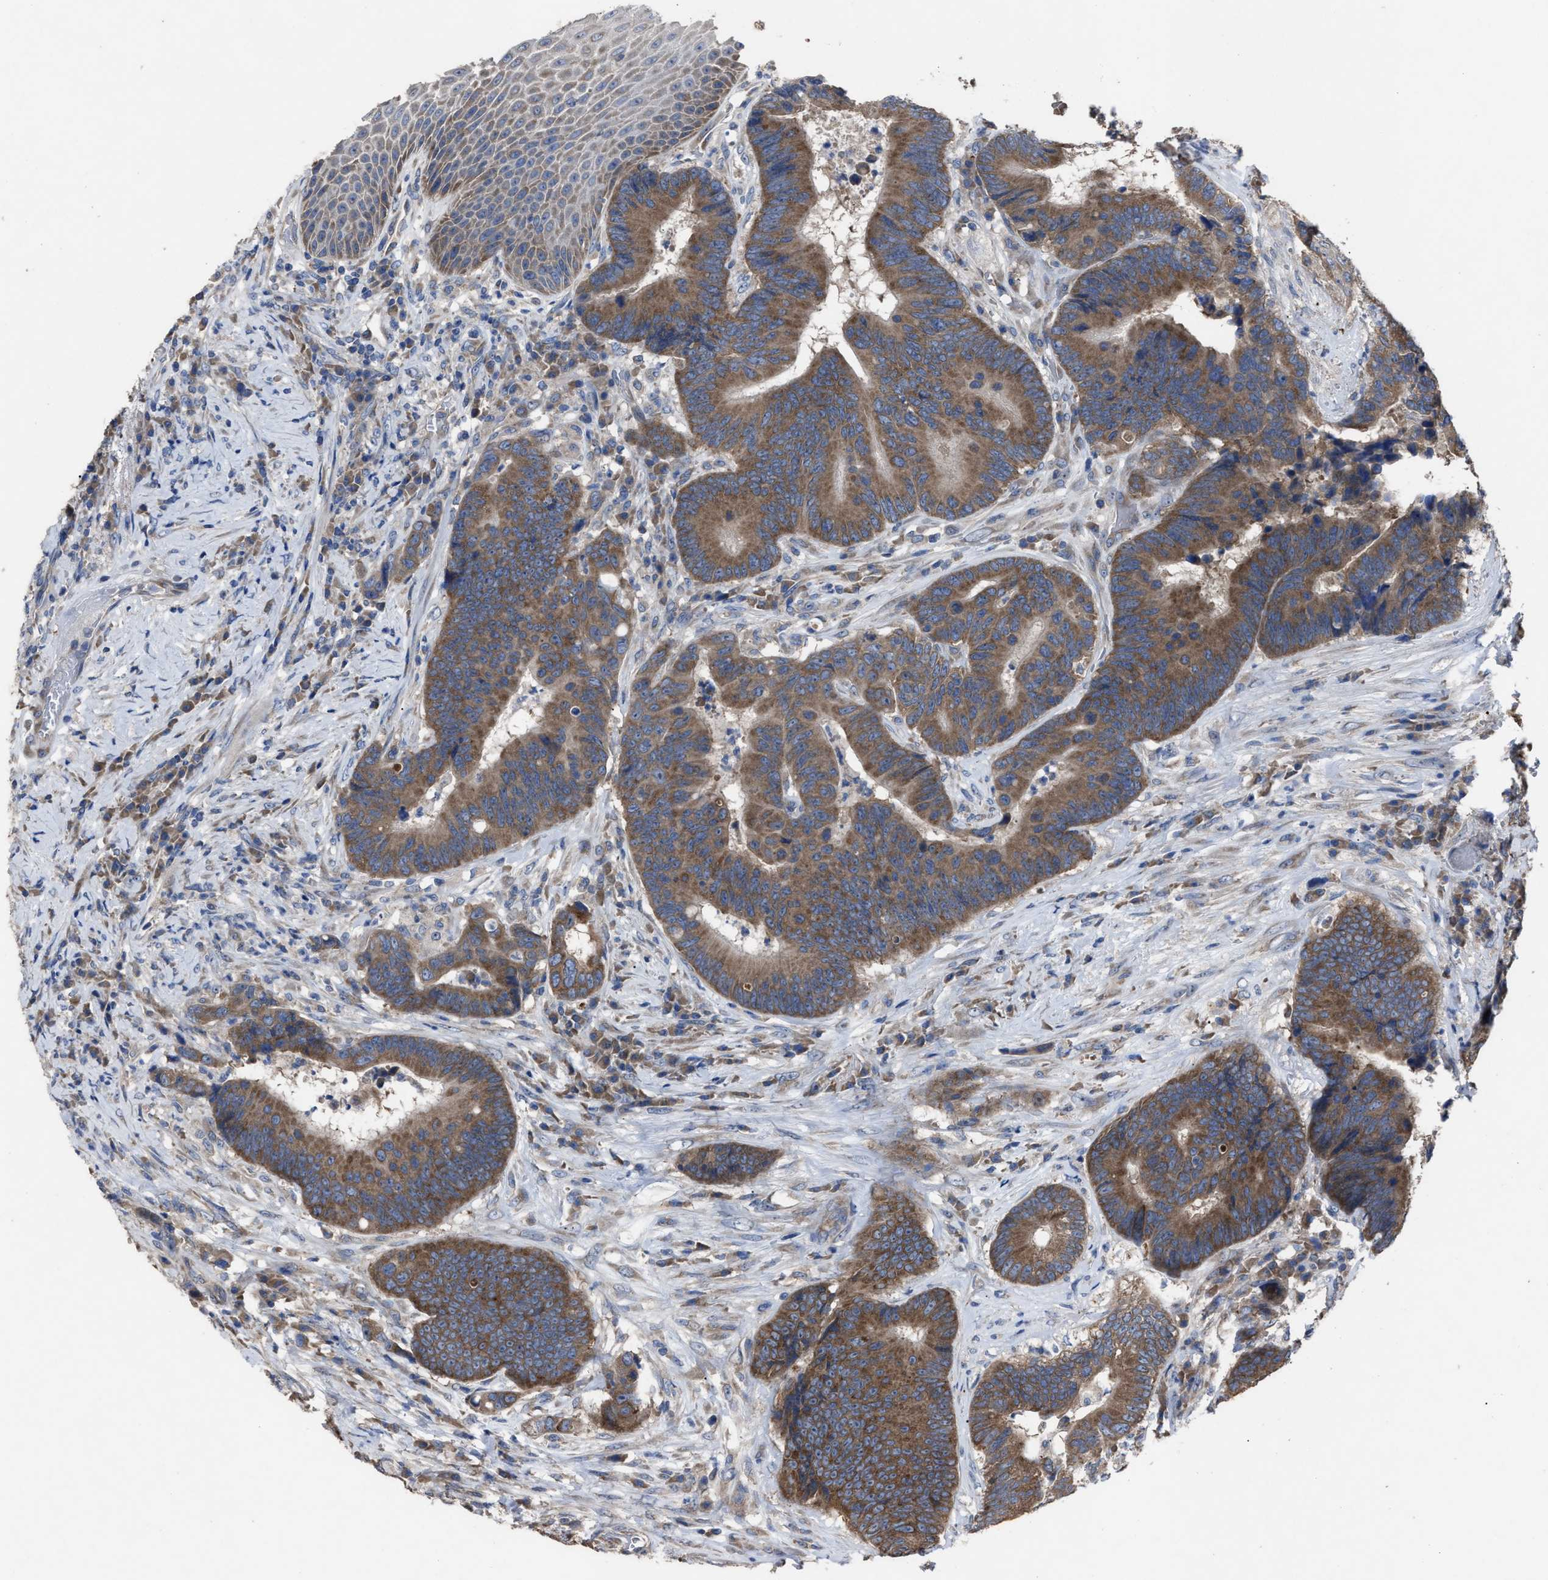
{"staining": {"intensity": "moderate", "quantity": ">75%", "location": "cytoplasmic/membranous"}, "tissue": "colorectal cancer", "cell_type": "Tumor cells", "image_type": "cancer", "snomed": [{"axis": "morphology", "description": "Adenocarcinoma, NOS"}, {"axis": "topography", "description": "Rectum"}, {"axis": "topography", "description": "Anal"}], "caption": "Colorectal adenocarcinoma tissue demonstrates moderate cytoplasmic/membranous positivity in approximately >75% of tumor cells", "gene": "UPF1", "patient": {"sex": "female", "age": 89}}